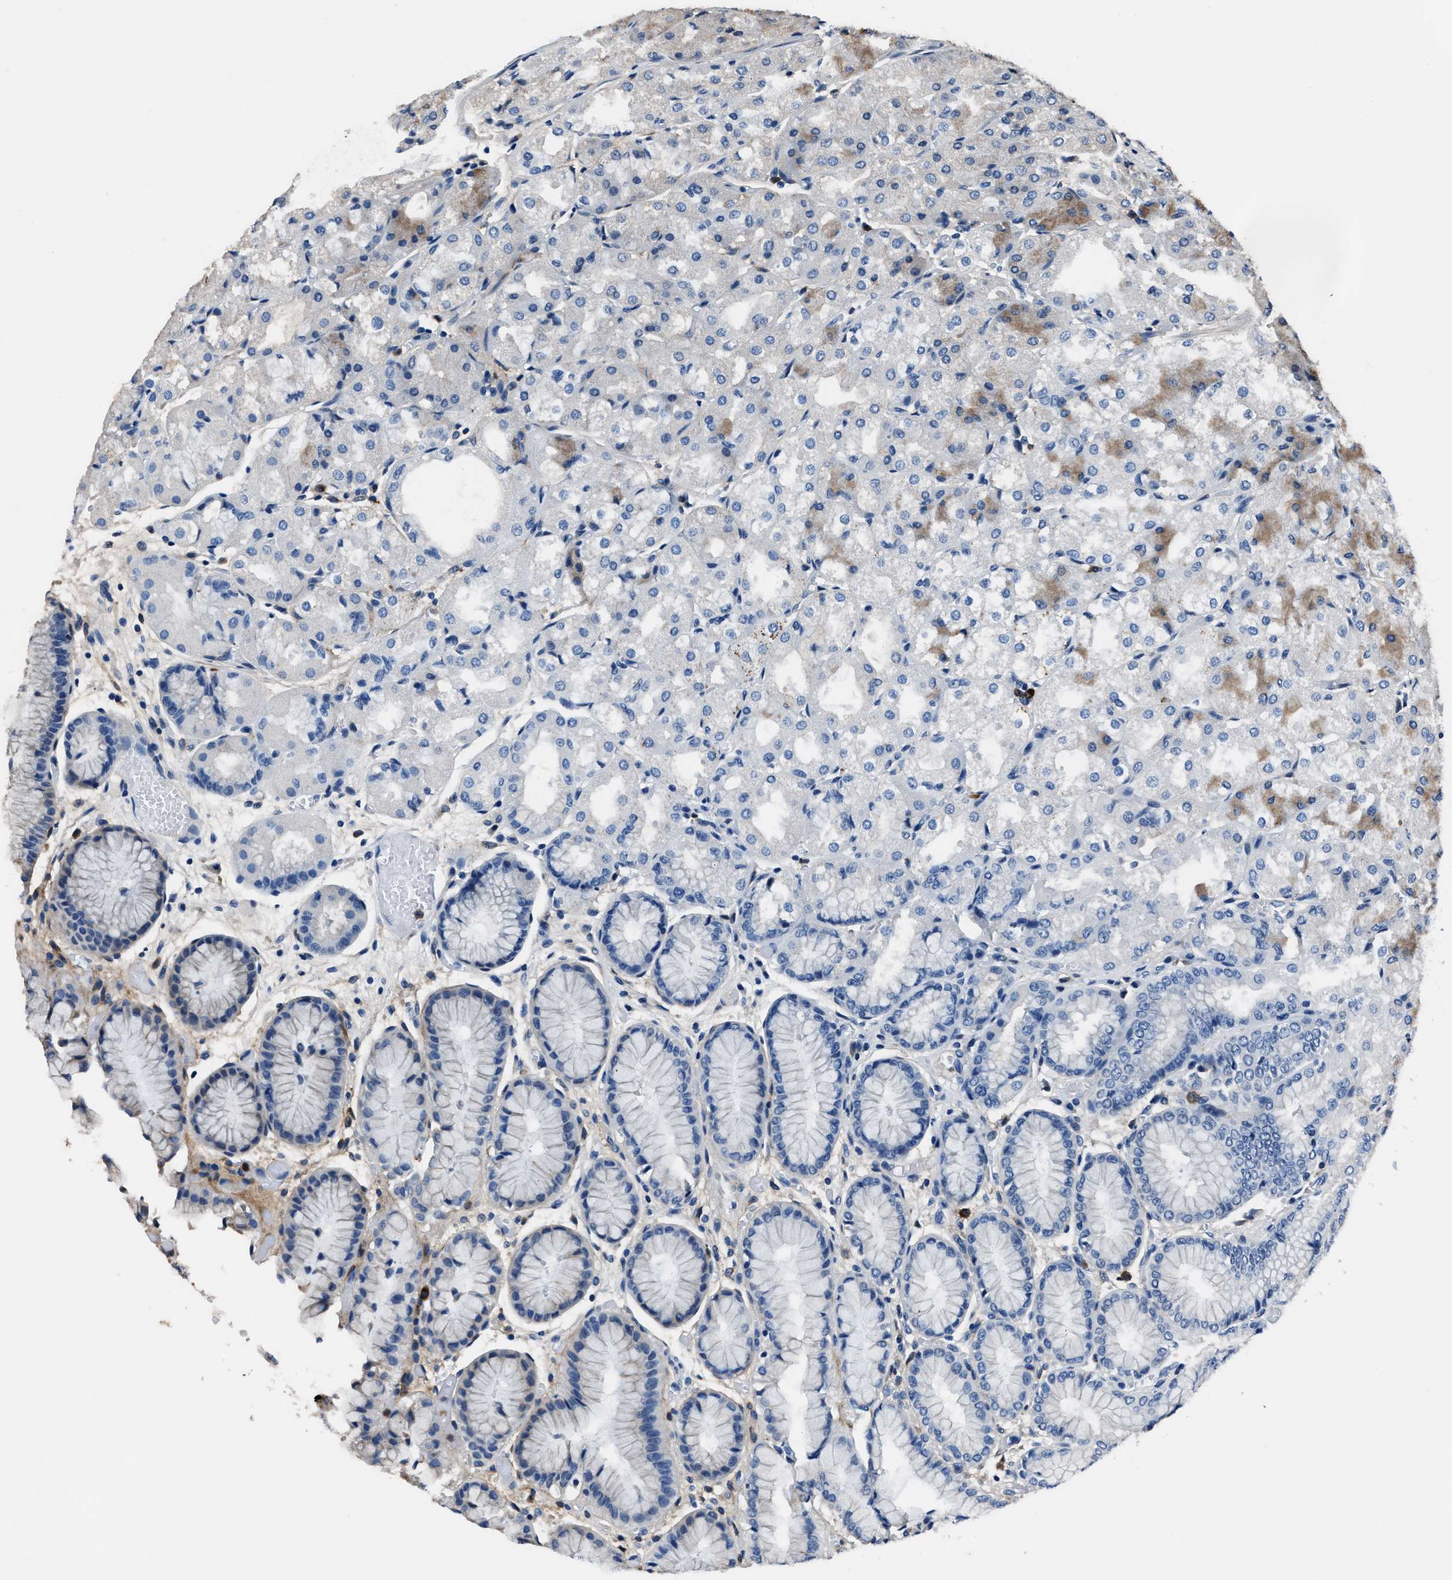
{"staining": {"intensity": "moderate", "quantity": "<25%", "location": "cytoplasmic/membranous"}, "tissue": "stomach", "cell_type": "Glandular cells", "image_type": "normal", "snomed": [{"axis": "morphology", "description": "Normal tissue, NOS"}, {"axis": "topography", "description": "Stomach, upper"}], "caption": "Benign stomach was stained to show a protein in brown. There is low levels of moderate cytoplasmic/membranous expression in about <25% of glandular cells.", "gene": "FGL2", "patient": {"sex": "male", "age": 72}}